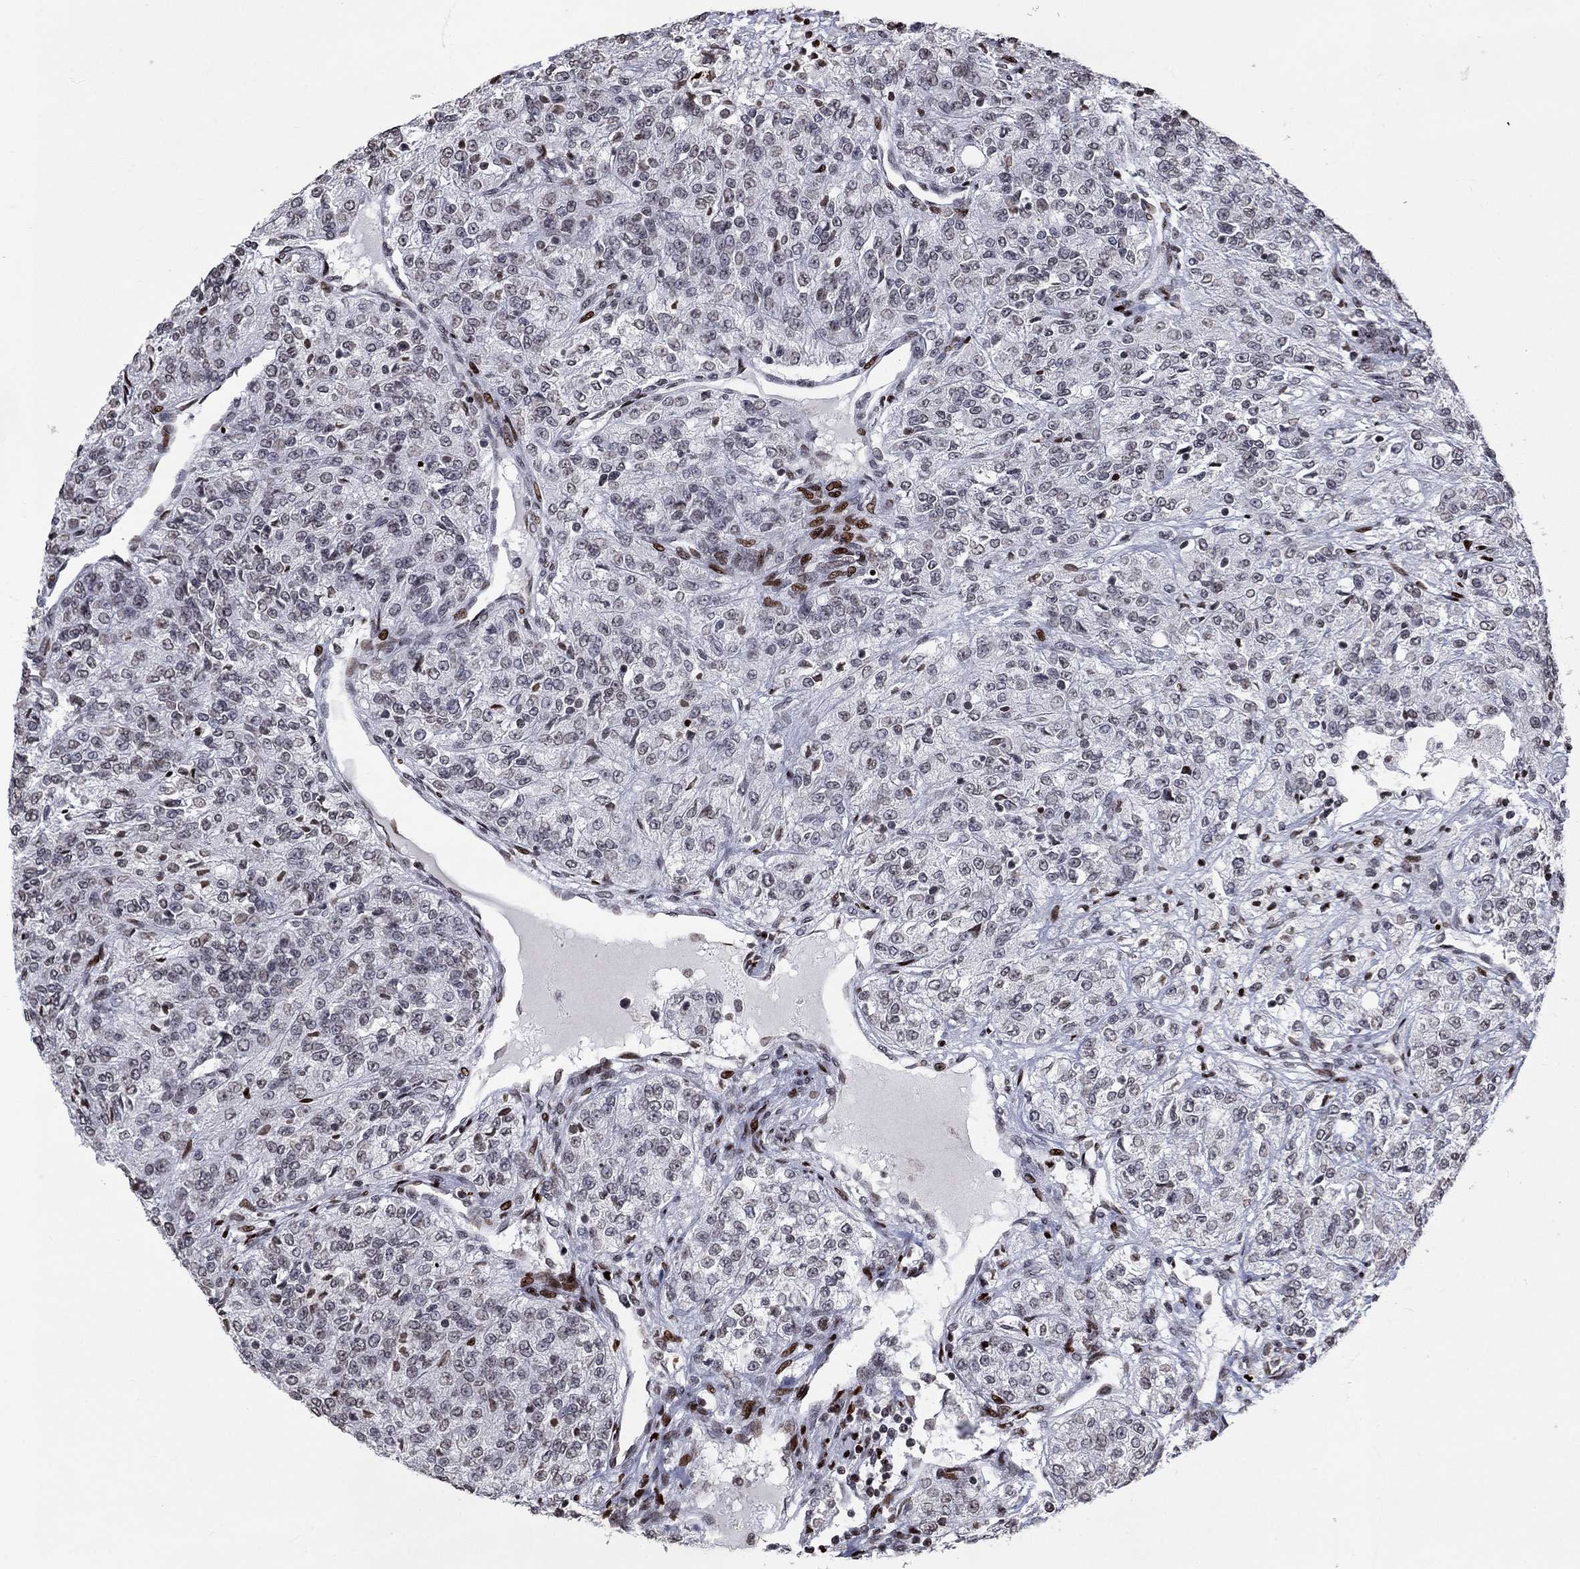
{"staining": {"intensity": "negative", "quantity": "none", "location": "none"}, "tissue": "renal cancer", "cell_type": "Tumor cells", "image_type": "cancer", "snomed": [{"axis": "morphology", "description": "Adenocarcinoma, NOS"}, {"axis": "topography", "description": "Kidney"}], "caption": "A high-resolution photomicrograph shows immunohistochemistry (IHC) staining of renal adenocarcinoma, which displays no significant positivity in tumor cells.", "gene": "SRSF3", "patient": {"sex": "female", "age": 63}}